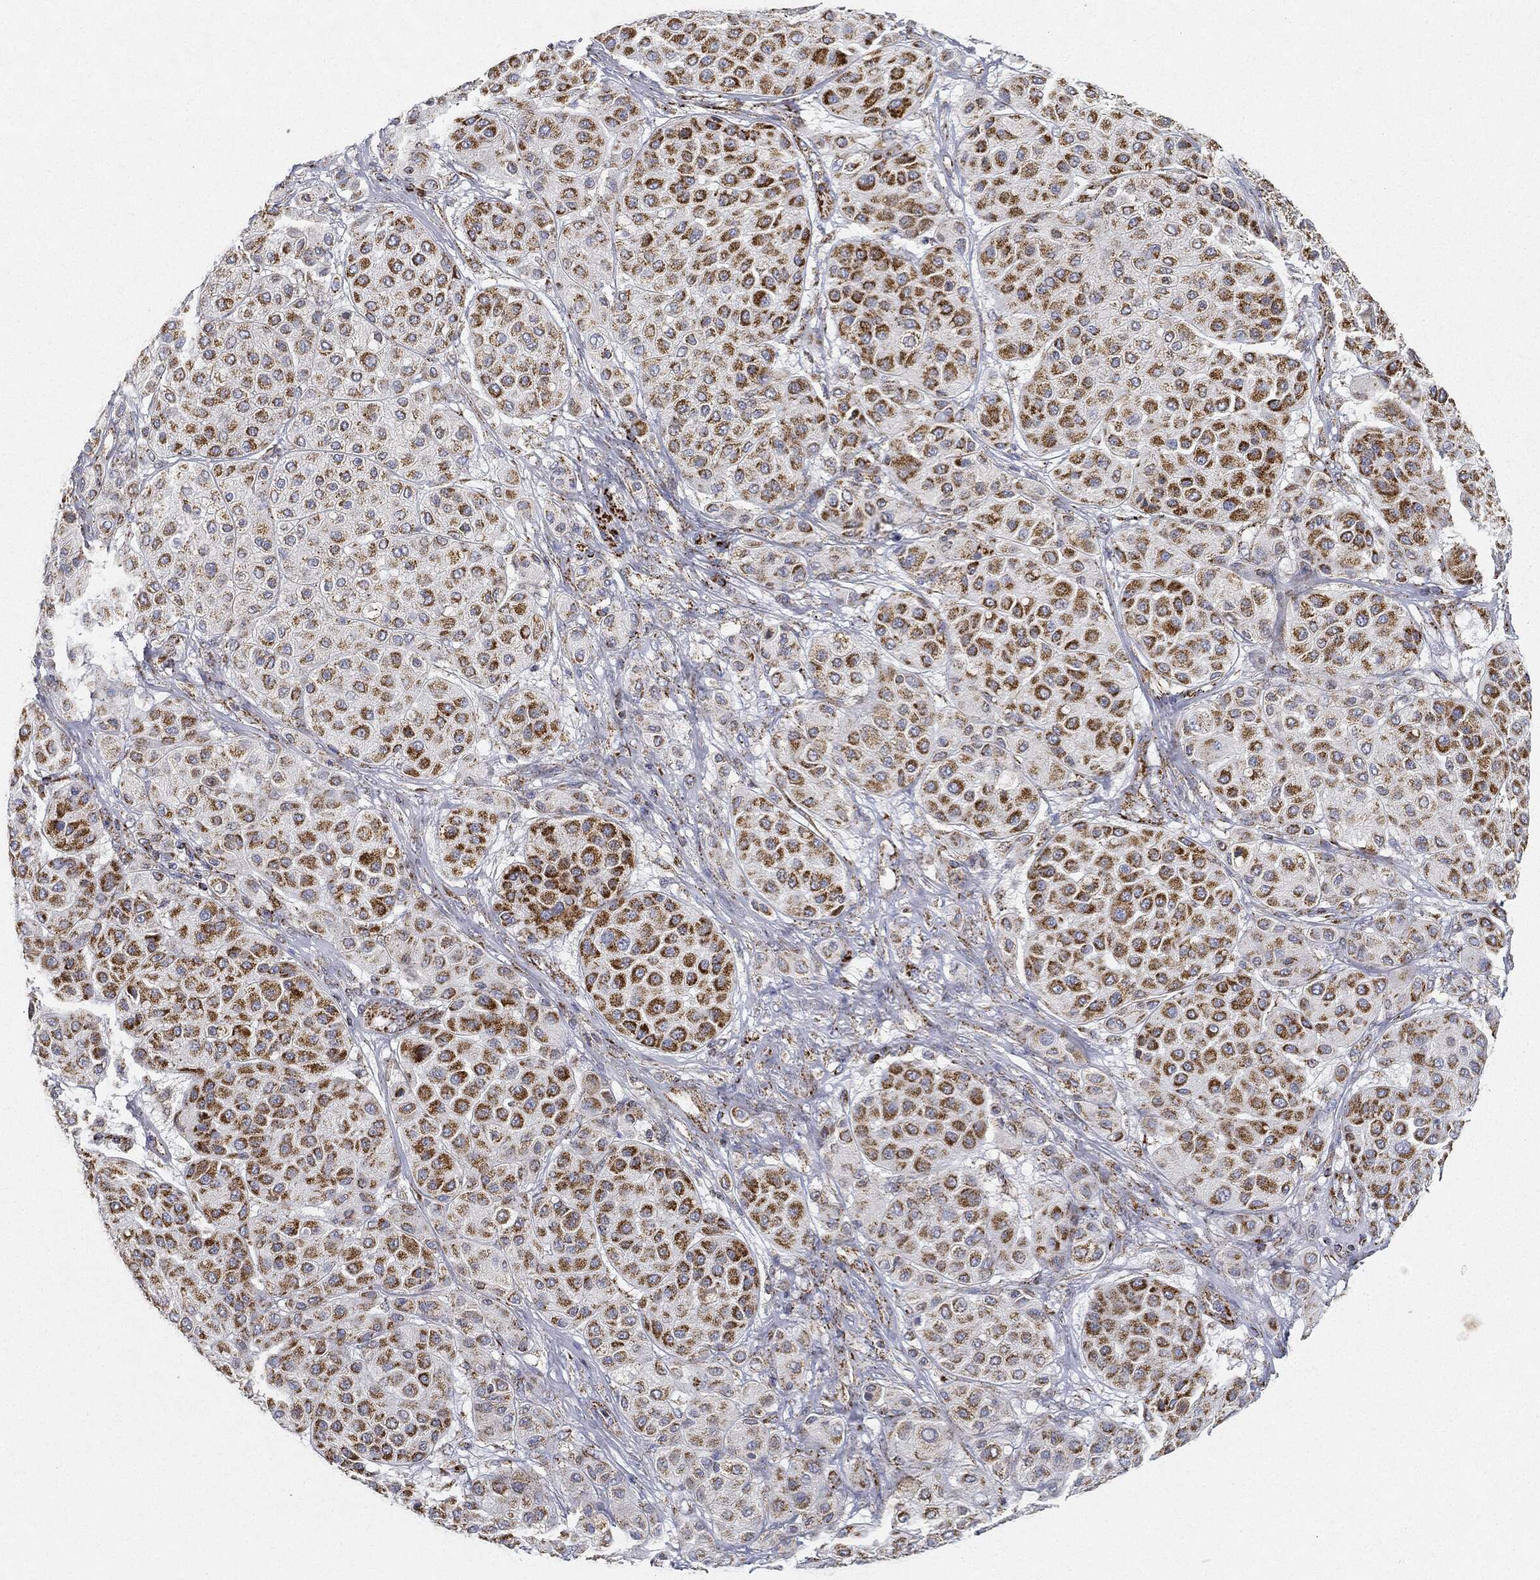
{"staining": {"intensity": "strong", "quantity": "25%-75%", "location": "cytoplasmic/membranous"}, "tissue": "melanoma", "cell_type": "Tumor cells", "image_type": "cancer", "snomed": [{"axis": "morphology", "description": "Malignant melanoma, Metastatic site"}, {"axis": "topography", "description": "Smooth muscle"}], "caption": "IHC photomicrograph of malignant melanoma (metastatic site) stained for a protein (brown), which shows high levels of strong cytoplasmic/membranous staining in about 25%-75% of tumor cells.", "gene": "CAPN15", "patient": {"sex": "male", "age": 41}}